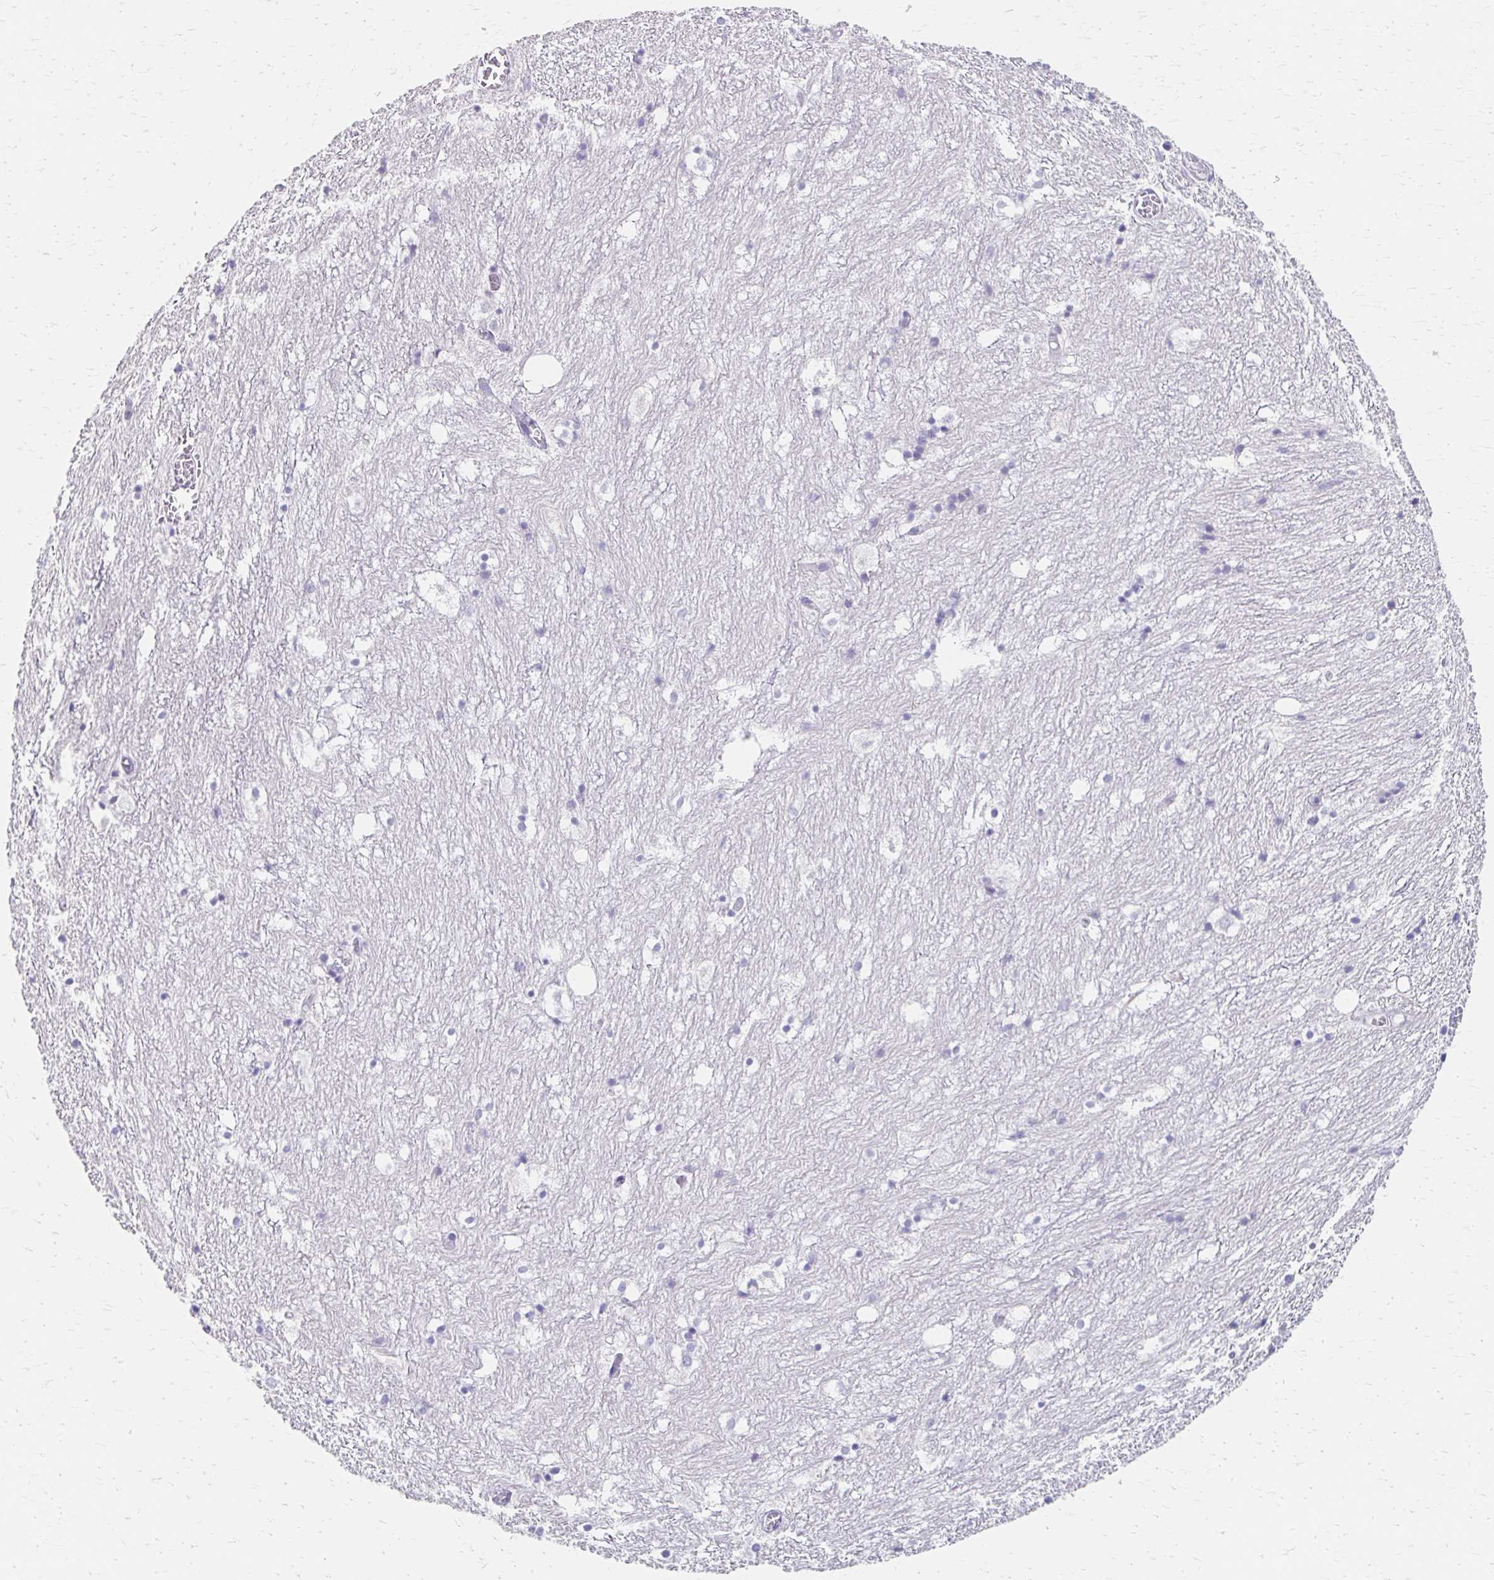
{"staining": {"intensity": "negative", "quantity": "none", "location": "none"}, "tissue": "hippocampus", "cell_type": "Glial cells", "image_type": "normal", "snomed": [{"axis": "morphology", "description": "Normal tissue, NOS"}, {"axis": "topography", "description": "Hippocampus"}], "caption": "DAB immunohistochemical staining of normal hippocampus reveals no significant staining in glial cells. (DAB (3,3'-diaminobenzidine) IHC, high magnification).", "gene": "AZGP1", "patient": {"sex": "female", "age": 52}}